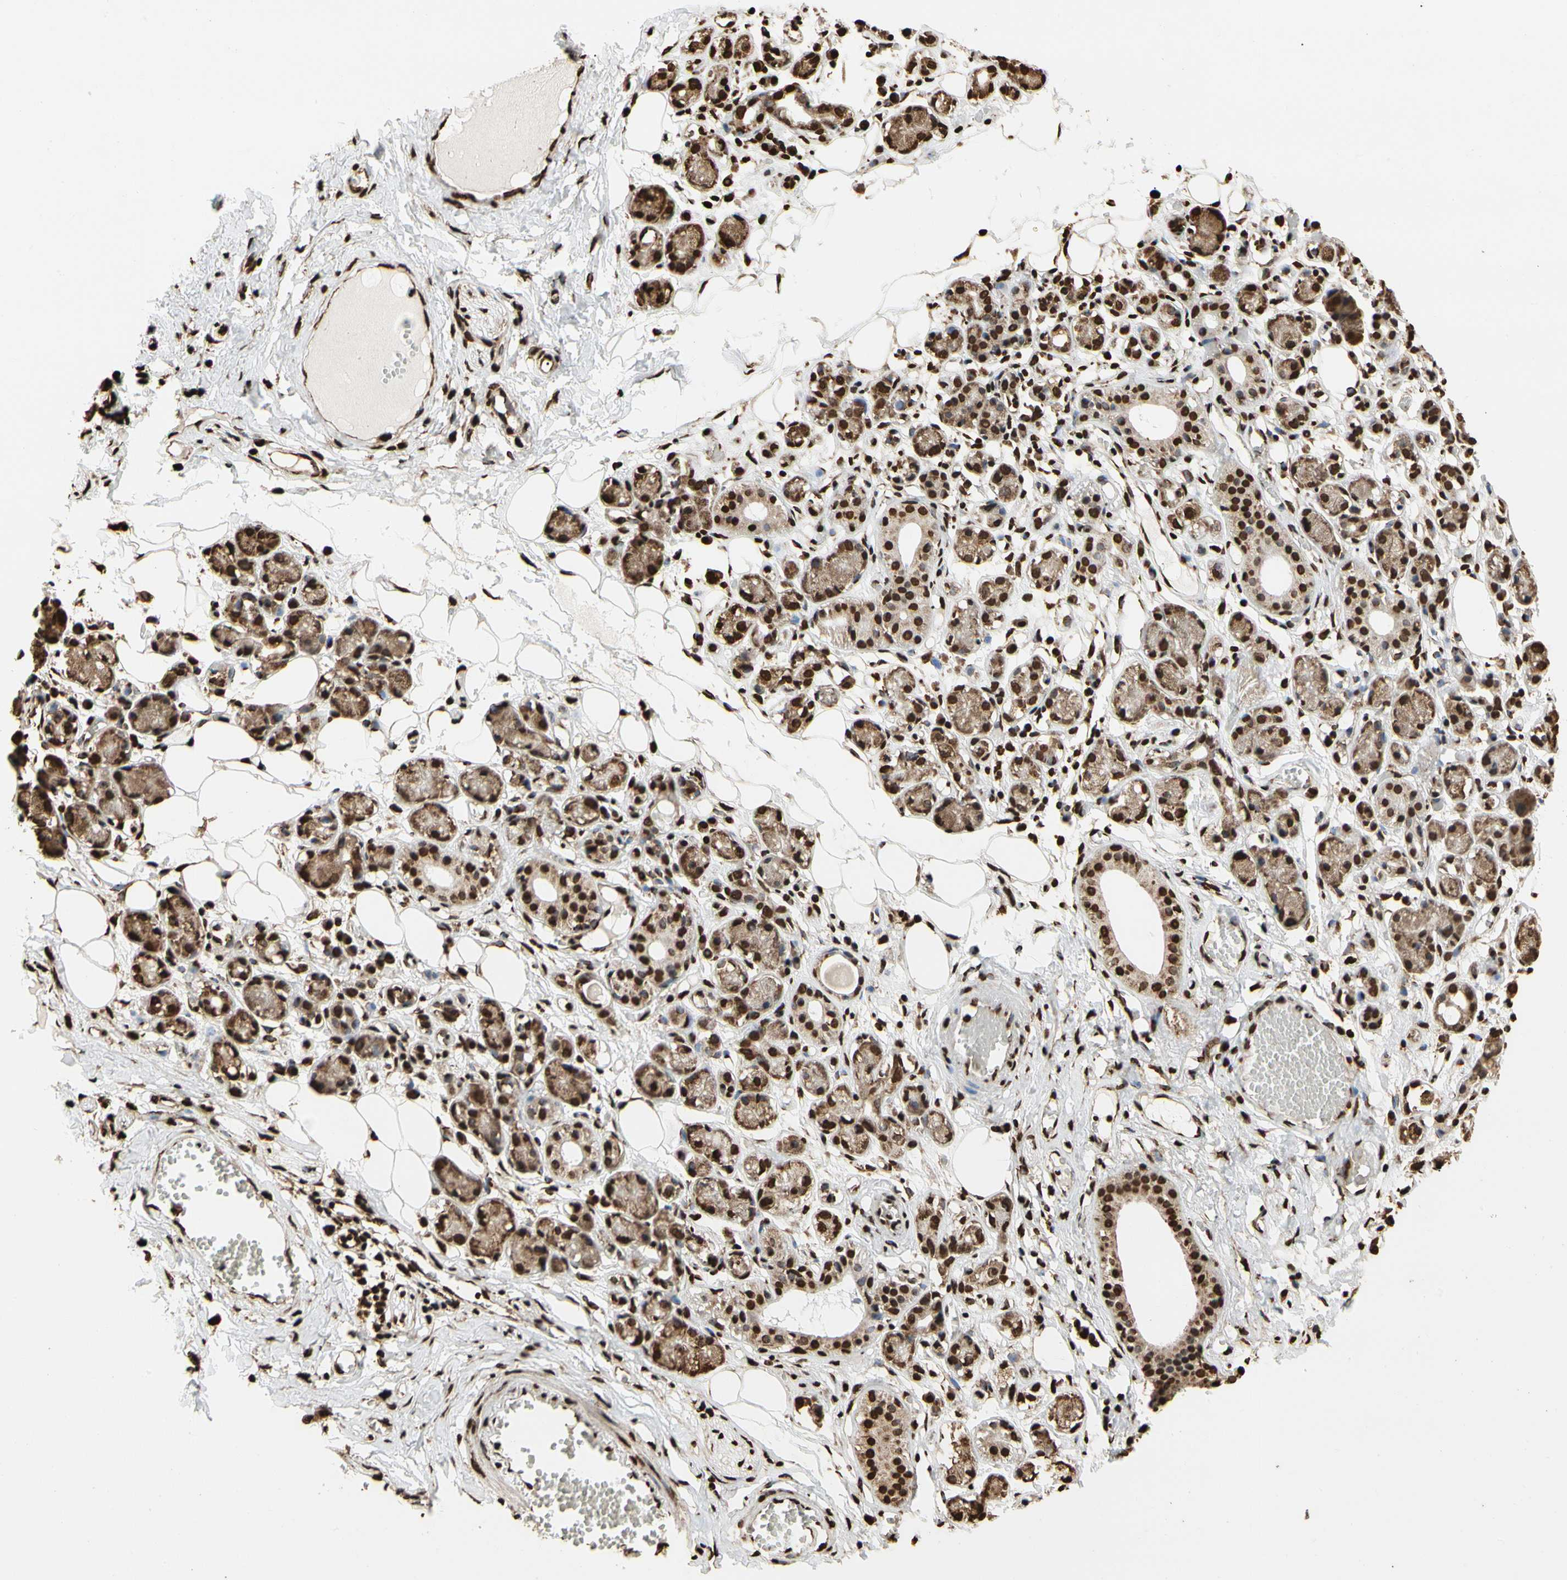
{"staining": {"intensity": "strong", "quantity": ">75%", "location": "cytoplasmic/membranous,nuclear"}, "tissue": "adipose tissue", "cell_type": "Adipocytes", "image_type": "normal", "snomed": [{"axis": "morphology", "description": "Normal tissue, NOS"}, {"axis": "morphology", "description": "Inflammation, NOS"}, {"axis": "topography", "description": "Vascular tissue"}, {"axis": "topography", "description": "Salivary gland"}], "caption": "Adipose tissue stained with DAB (3,3'-diaminobenzidine) immunohistochemistry exhibits high levels of strong cytoplasmic/membranous,nuclear expression in approximately >75% of adipocytes.", "gene": "HNRNPK", "patient": {"sex": "female", "age": 75}}